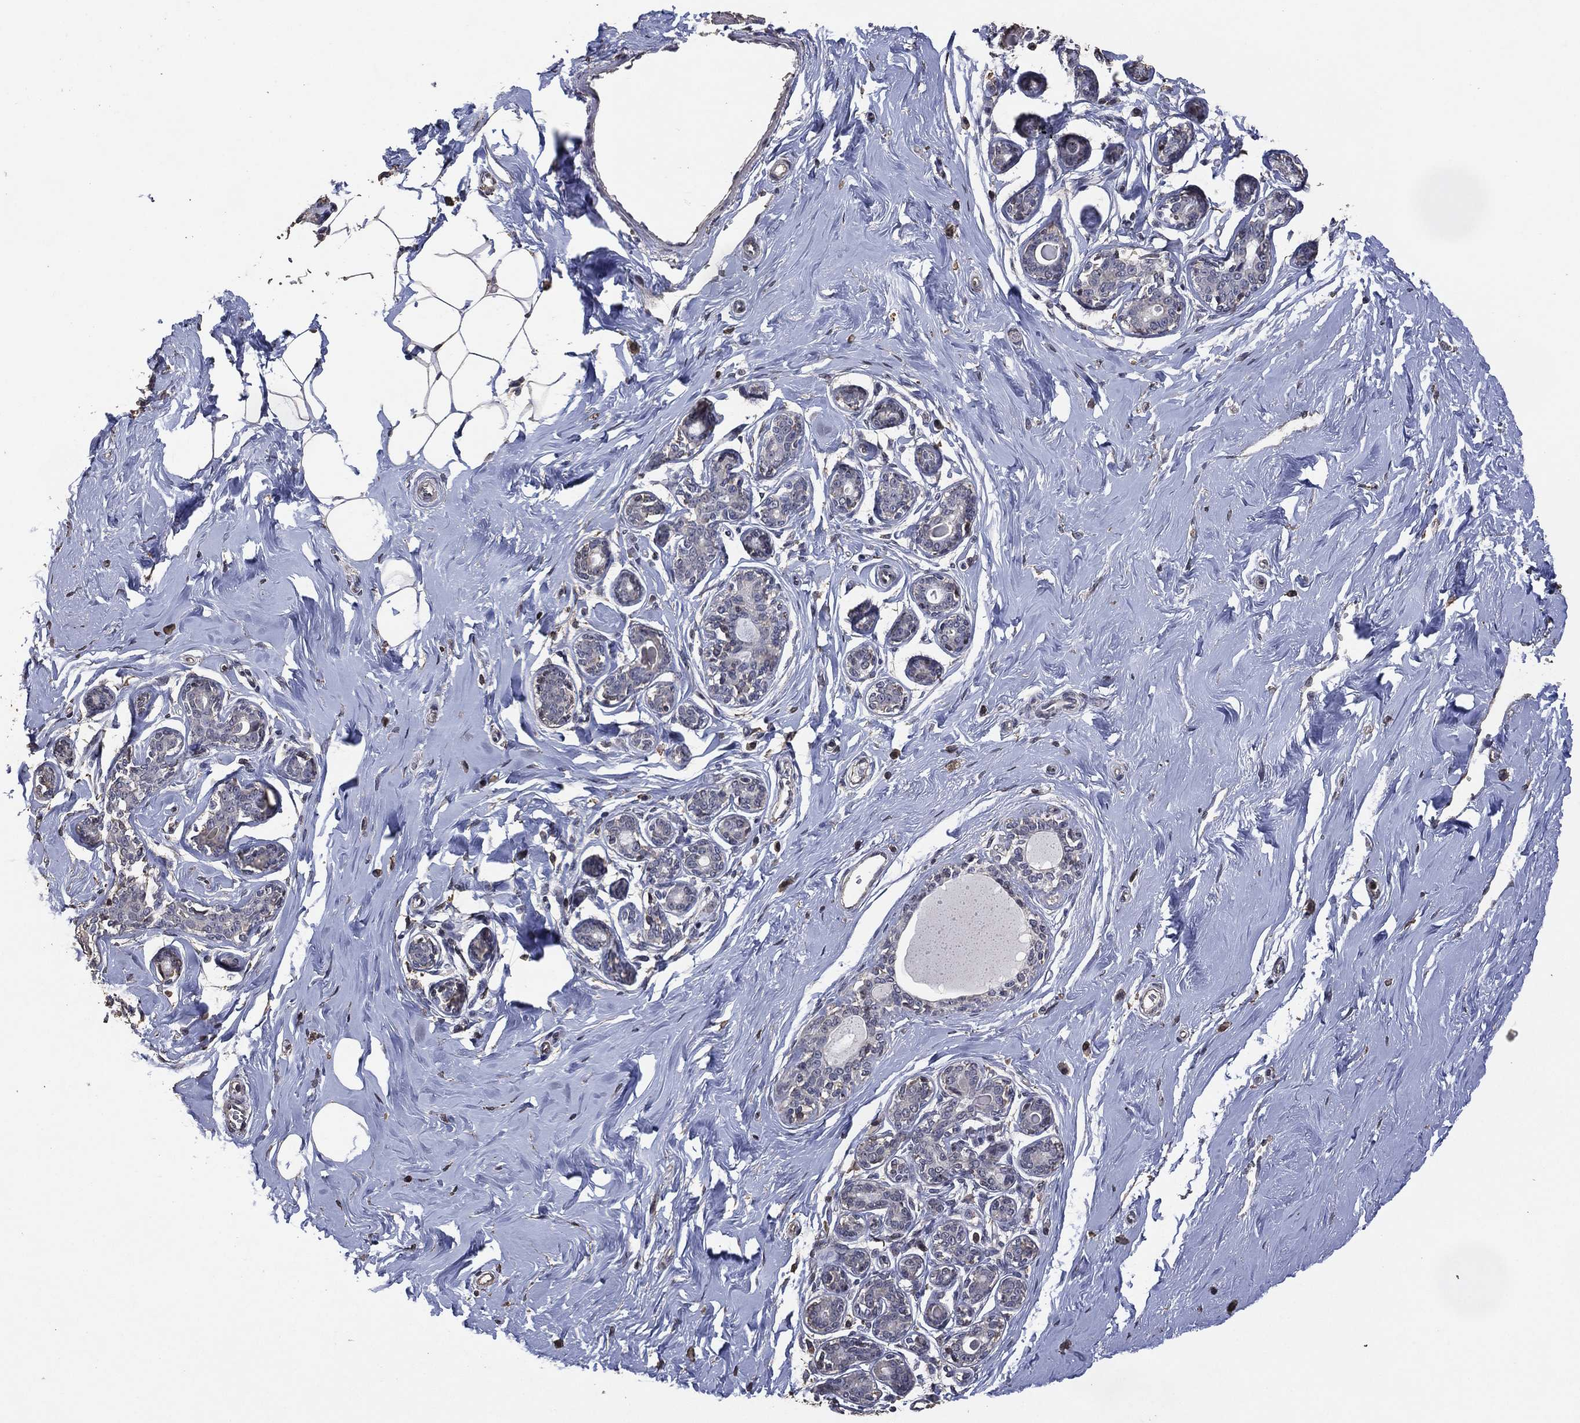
{"staining": {"intensity": "negative", "quantity": "none", "location": "none"}, "tissue": "breast", "cell_type": "Adipocytes", "image_type": "normal", "snomed": [{"axis": "morphology", "description": "Normal tissue, NOS"}, {"axis": "topography", "description": "Skin"}, {"axis": "topography", "description": "Breast"}], "caption": "Adipocytes are negative for protein expression in unremarkable human breast.", "gene": "ADPRHL1", "patient": {"sex": "female", "age": 43}}